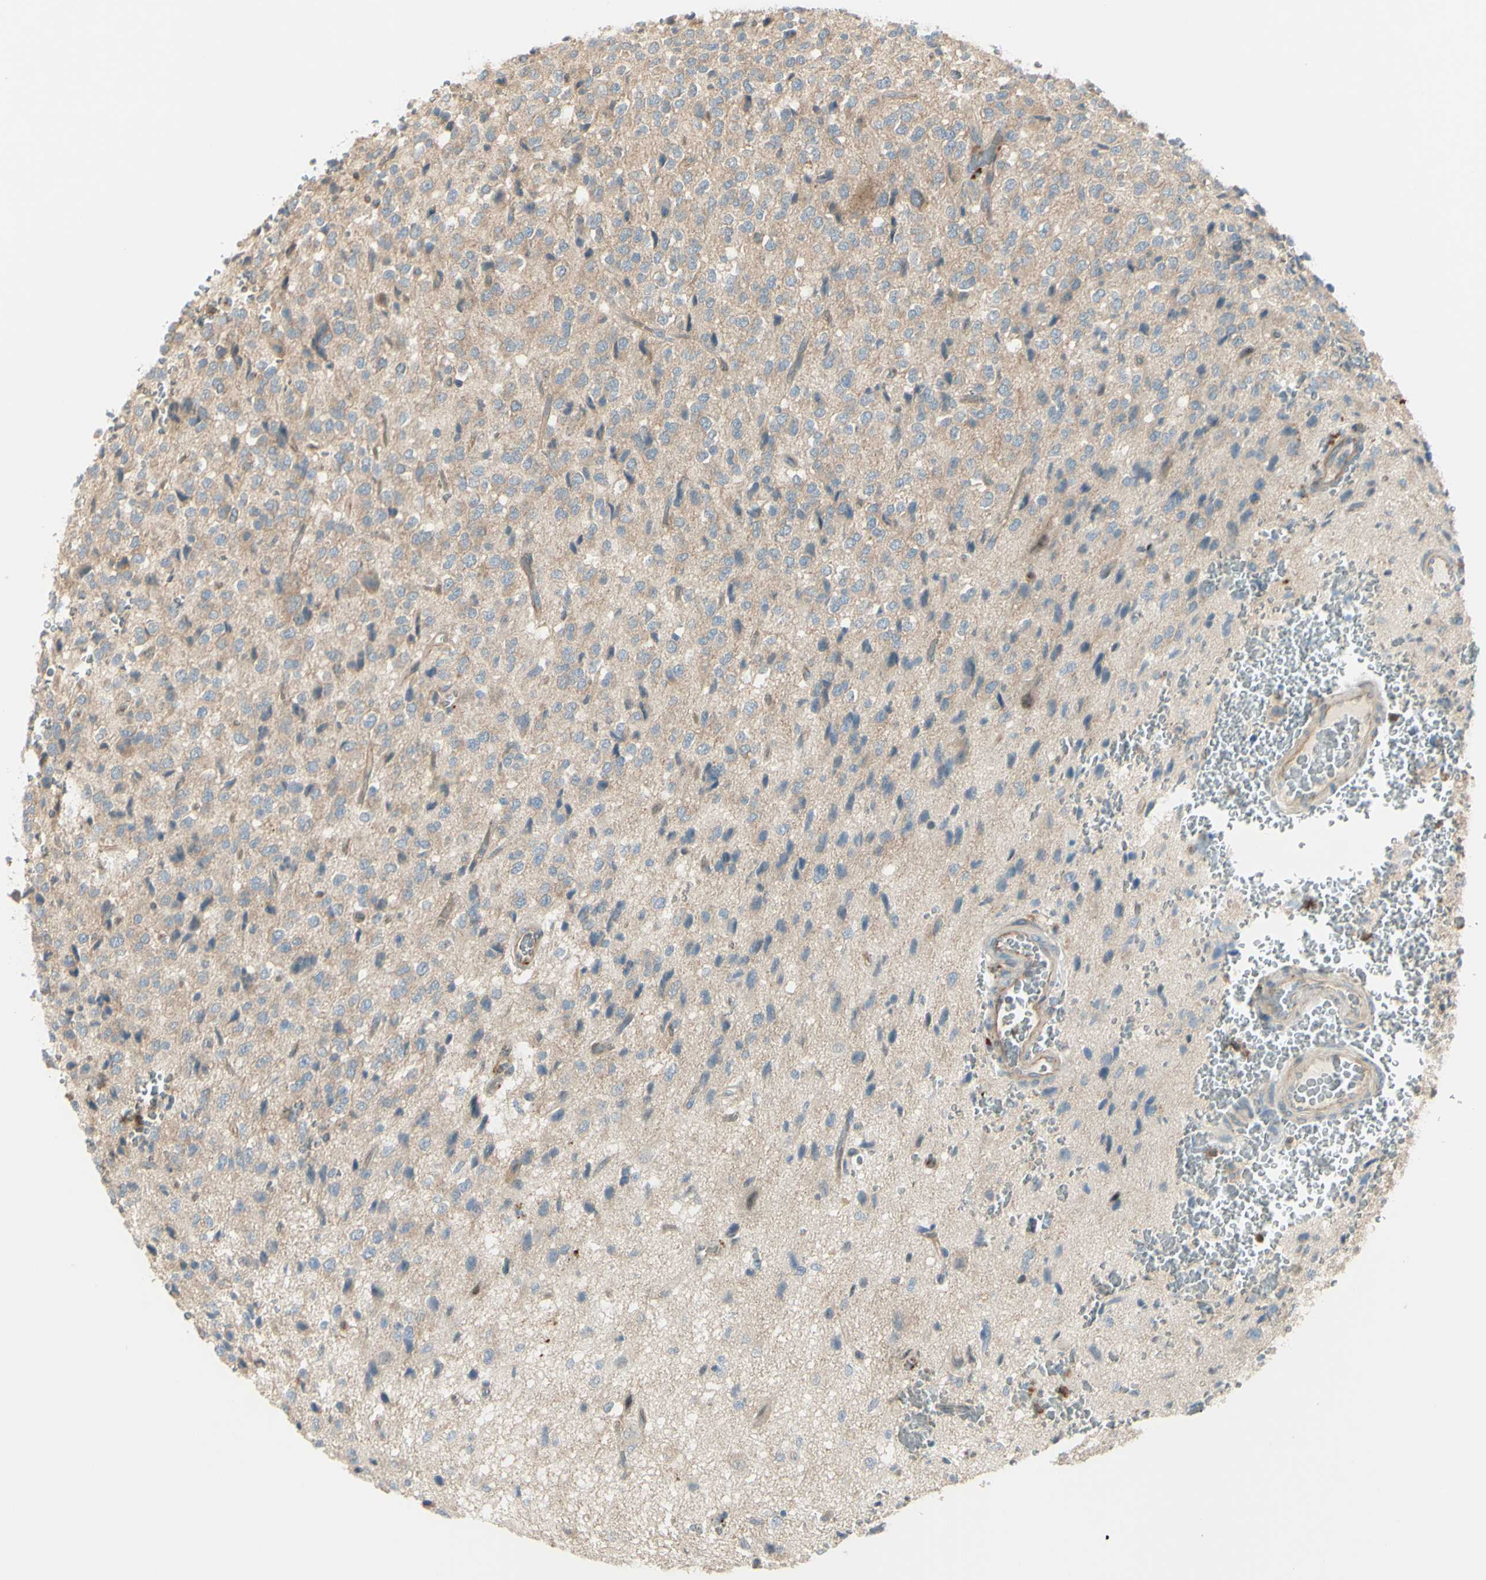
{"staining": {"intensity": "weak", "quantity": "25%-75%", "location": "cytoplasmic/membranous"}, "tissue": "glioma", "cell_type": "Tumor cells", "image_type": "cancer", "snomed": [{"axis": "morphology", "description": "Glioma, malignant, High grade"}, {"axis": "topography", "description": "pancreas cauda"}], "caption": "Human glioma stained for a protein (brown) shows weak cytoplasmic/membranous positive positivity in about 25%-75% of tumor cells.", "gene": "LMTK2", "patient": {"sex": "male", "age": 60}}